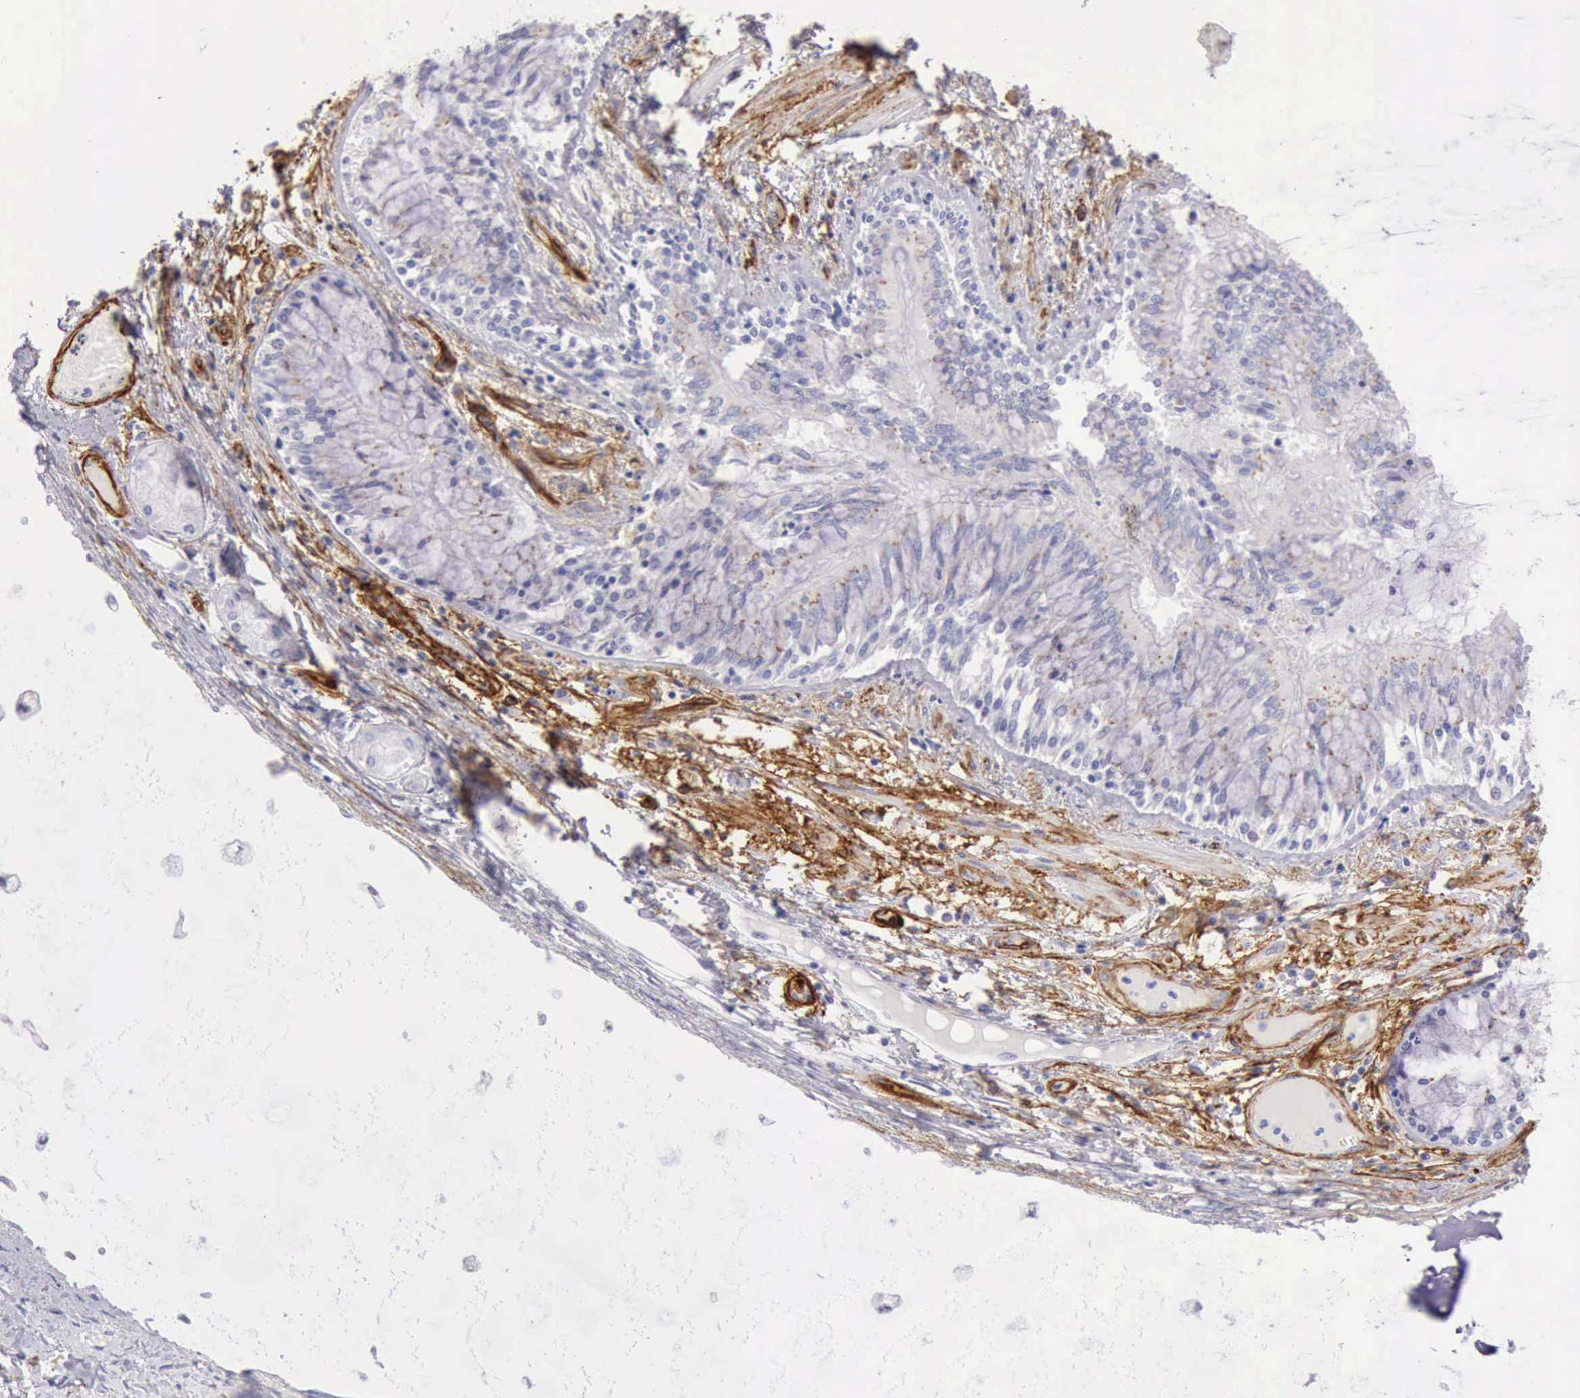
{"staining": {"intensity": "moderate", "quantity": ">75%", "location": "cytoplasmic/membranous"}, "tissue": "adipose tissue", "cell_type": "Adipocytes", "image_type": "normal", "snomed": [{"axis": "morphology", "description": "Normal tissue, NOS"}, {"axis": "morphology", "description": "Adenocarcinoma, NOS"}, {"axis": "topography", "description": "Cartilage tissue"}, {"axis": "topography", "description": "Lung"}], "caption": "Human adipose tissue stained with a brown dye reveals moderate cytoplasmic/membranous positive positivity in about >75% of adipocytes.", "gene": "AOC3", "patient": {"sex": "female", "age": 67}}